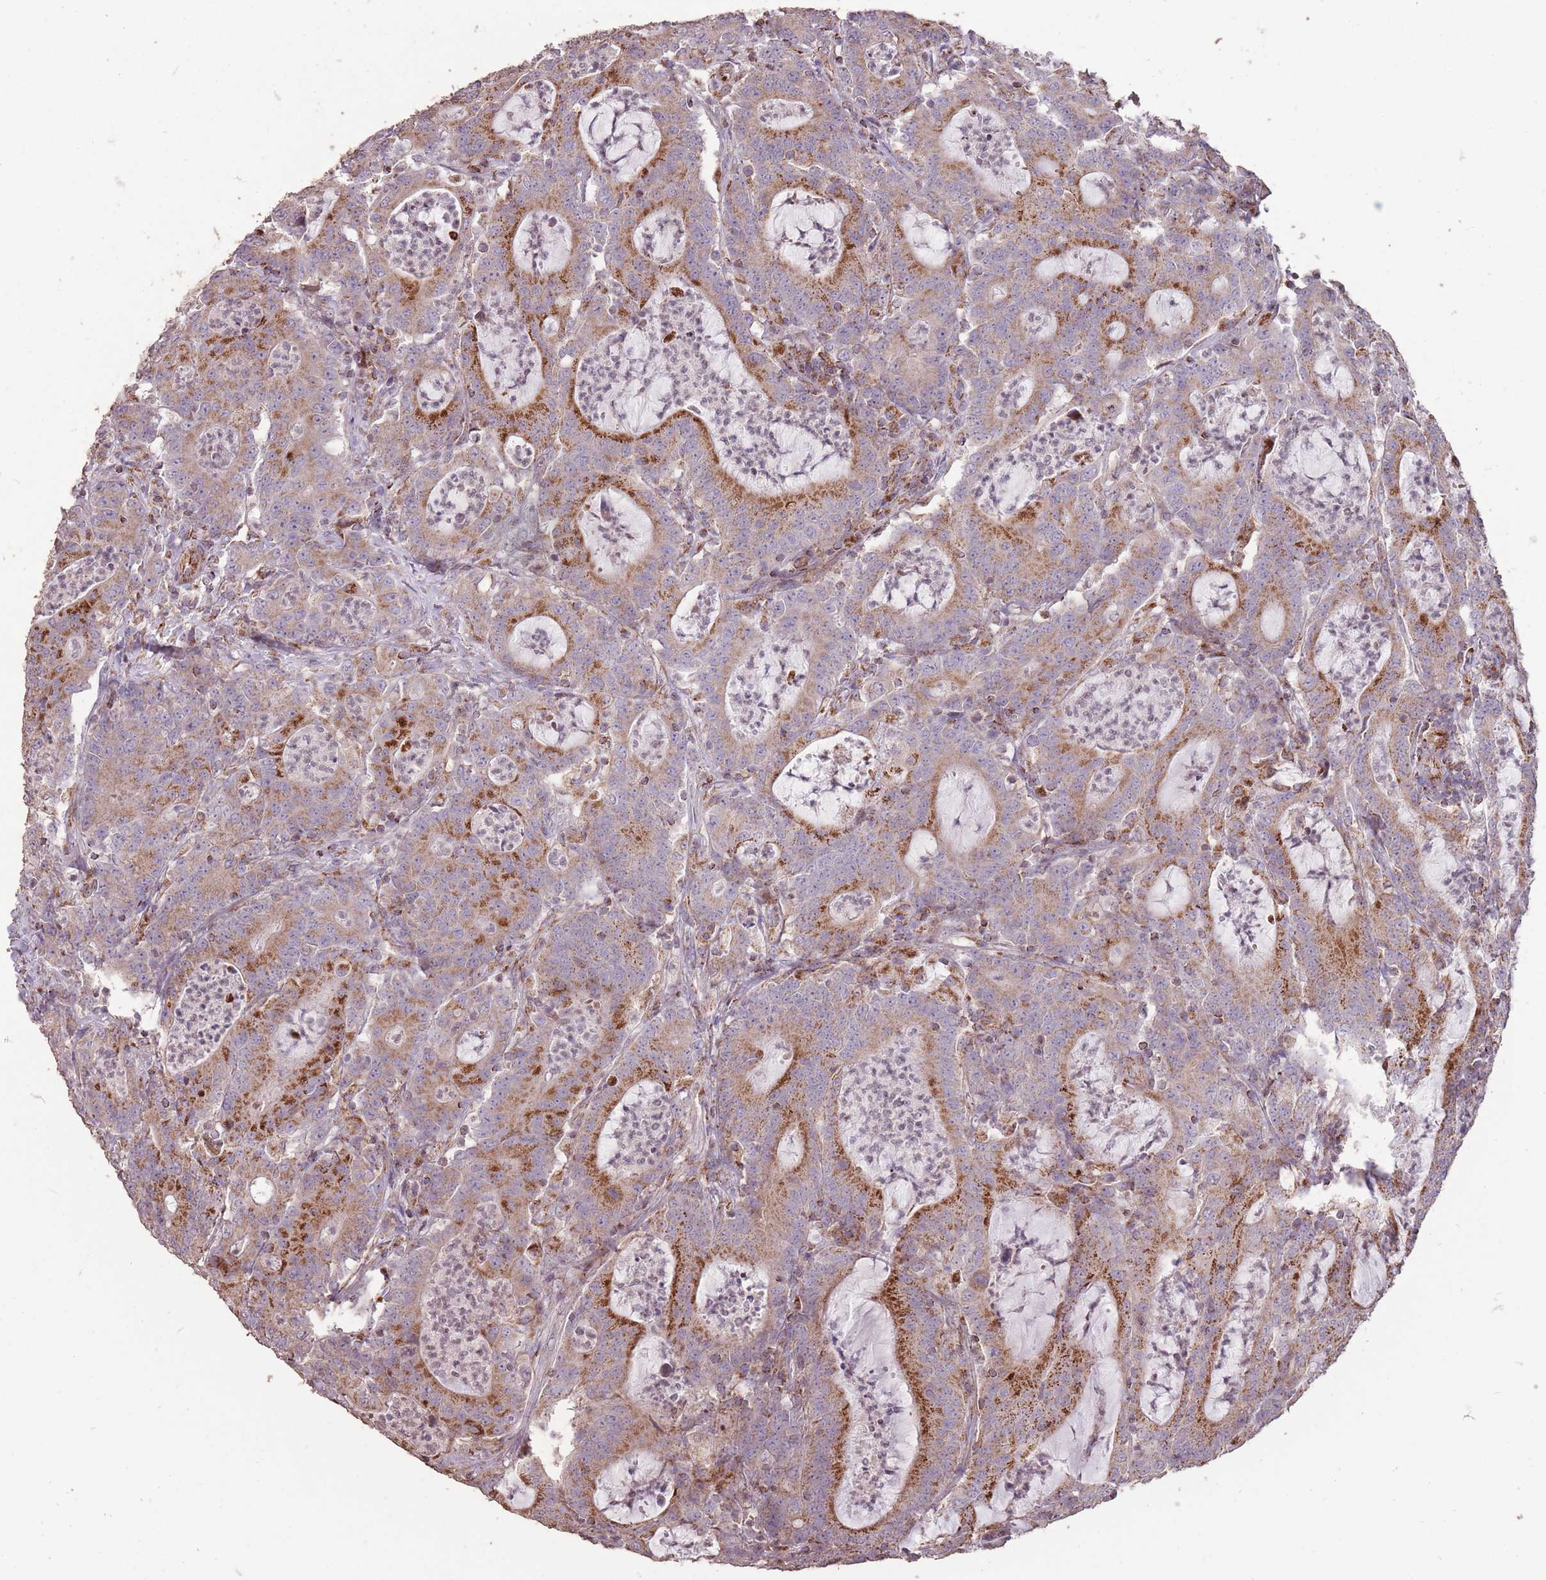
{"staining": {"intensity": "strong", "quantity": "25%-75%", "location": "cytoplasmic/membranous"}, "tissue": "colorectal cancer", "cell_type": "Tumor cells", "image_type": "cancer", "snomed": [{"axis": "morphology", "description": "Adenocarcinoma, NOS"}, {"axis": "topography", "description": "Colon"}], "caption": "Colorectal cancer was stained to show a protein in brown. There is high levels of strong cytoplasmic/membranous expression in approximately 25%-75% of tumor cells. The staining was performed using DAB (3,3'-diaminobenzidine), with brown indicating positive protein expression. Nuclei are stained blue with hematoxylin.", "gene": "CNOT8", "patient": {"sex": "male", "age": 83}}